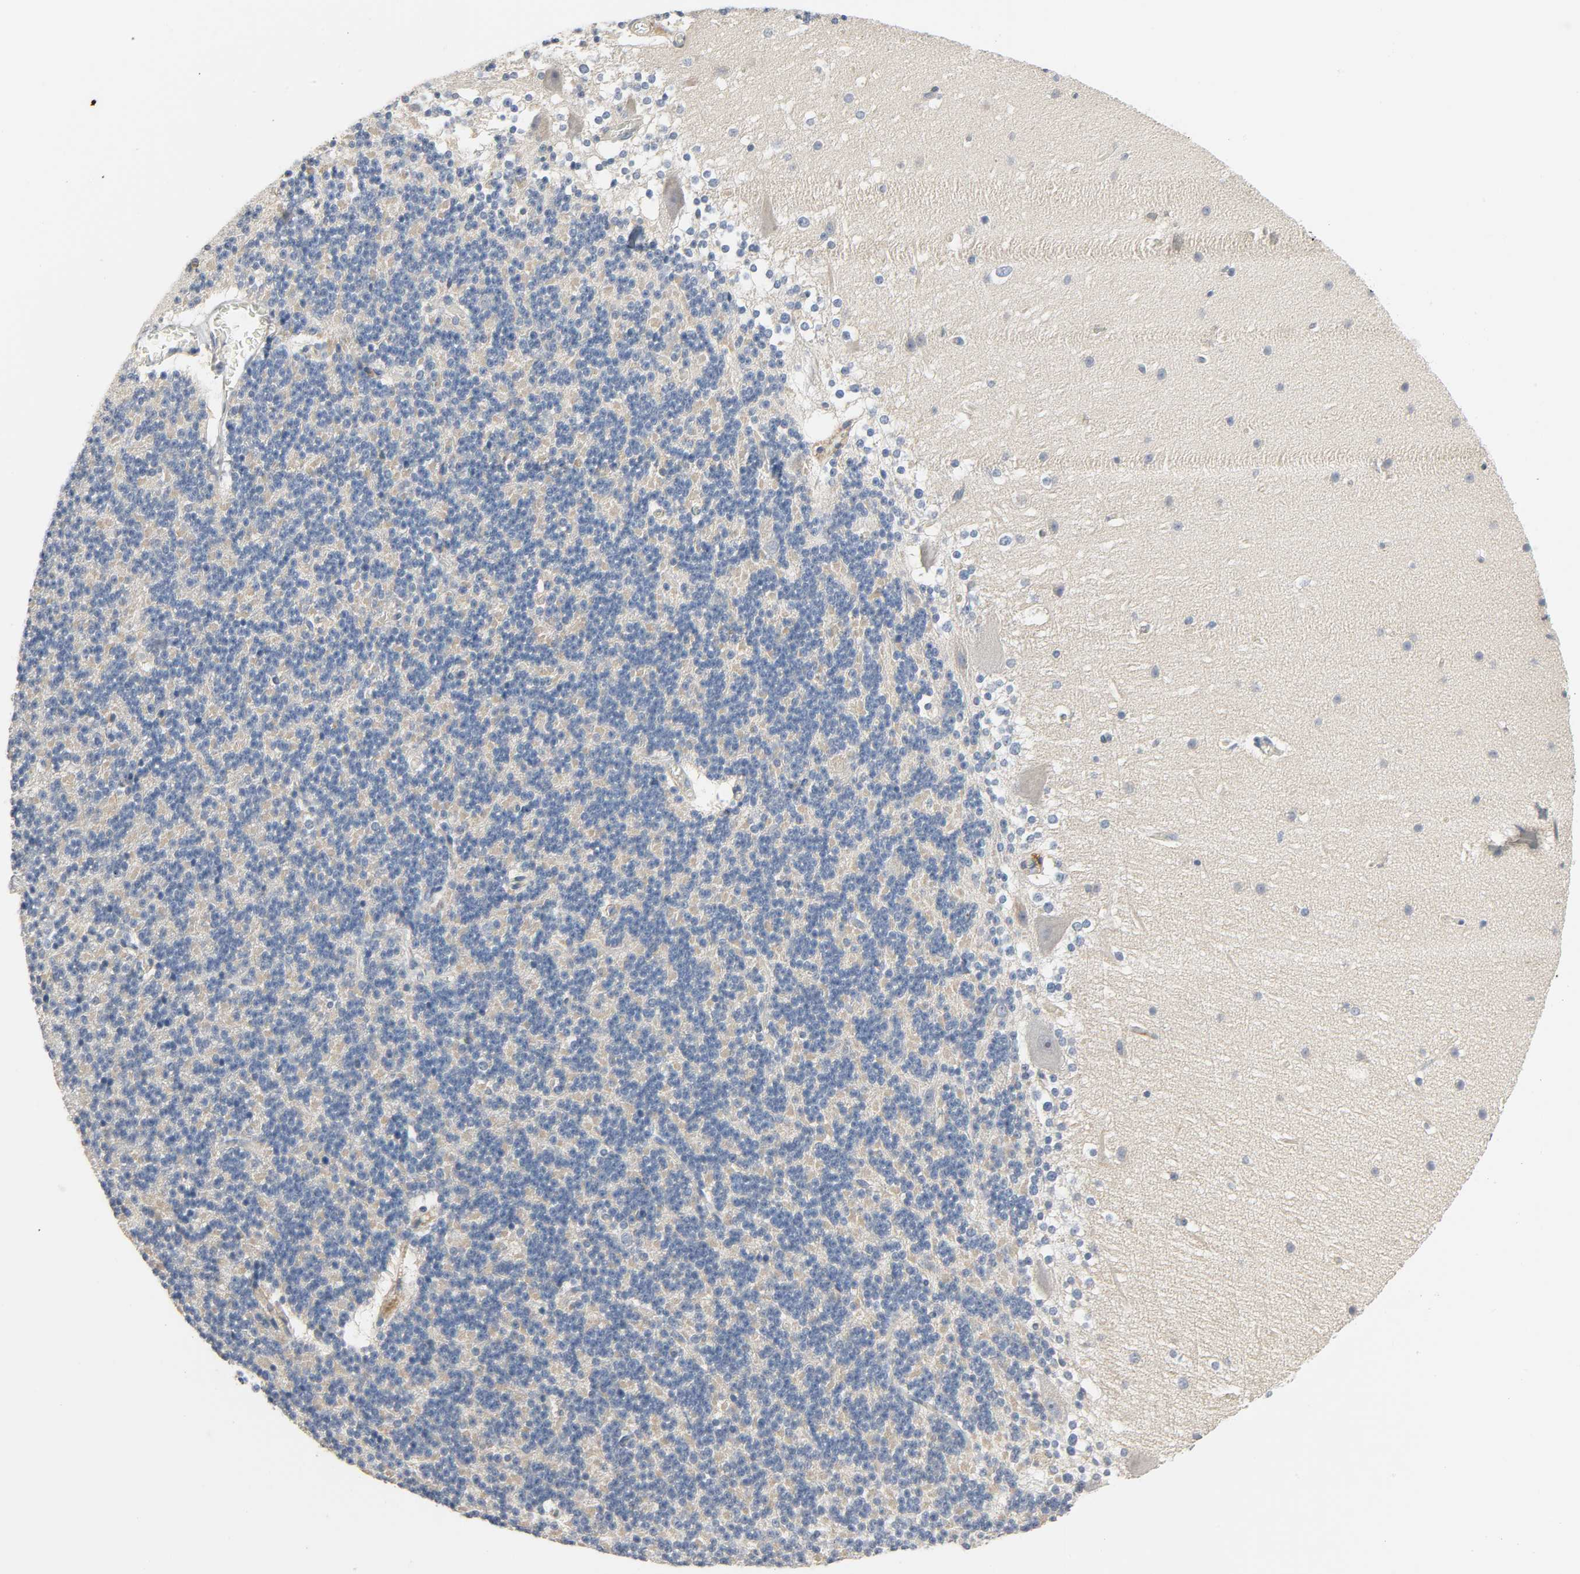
{"staining": {"intensity": "negative", "quantity": "none", "location": "none"}, "tissue": "cerebellum", "cell_type": "Cells in granular layer", "image_type": "normal", "snomed": [{"axis": "morphology", "description": "Normal tissue, NOS"}, {"axis": "topography", "description": "Cerebellum"}], "caption": "Cells in granular layer show no significant protein staining in benign cerebellum.", "gene": "LIMCH1", "patient": {"sex": "female", "age": 19}}